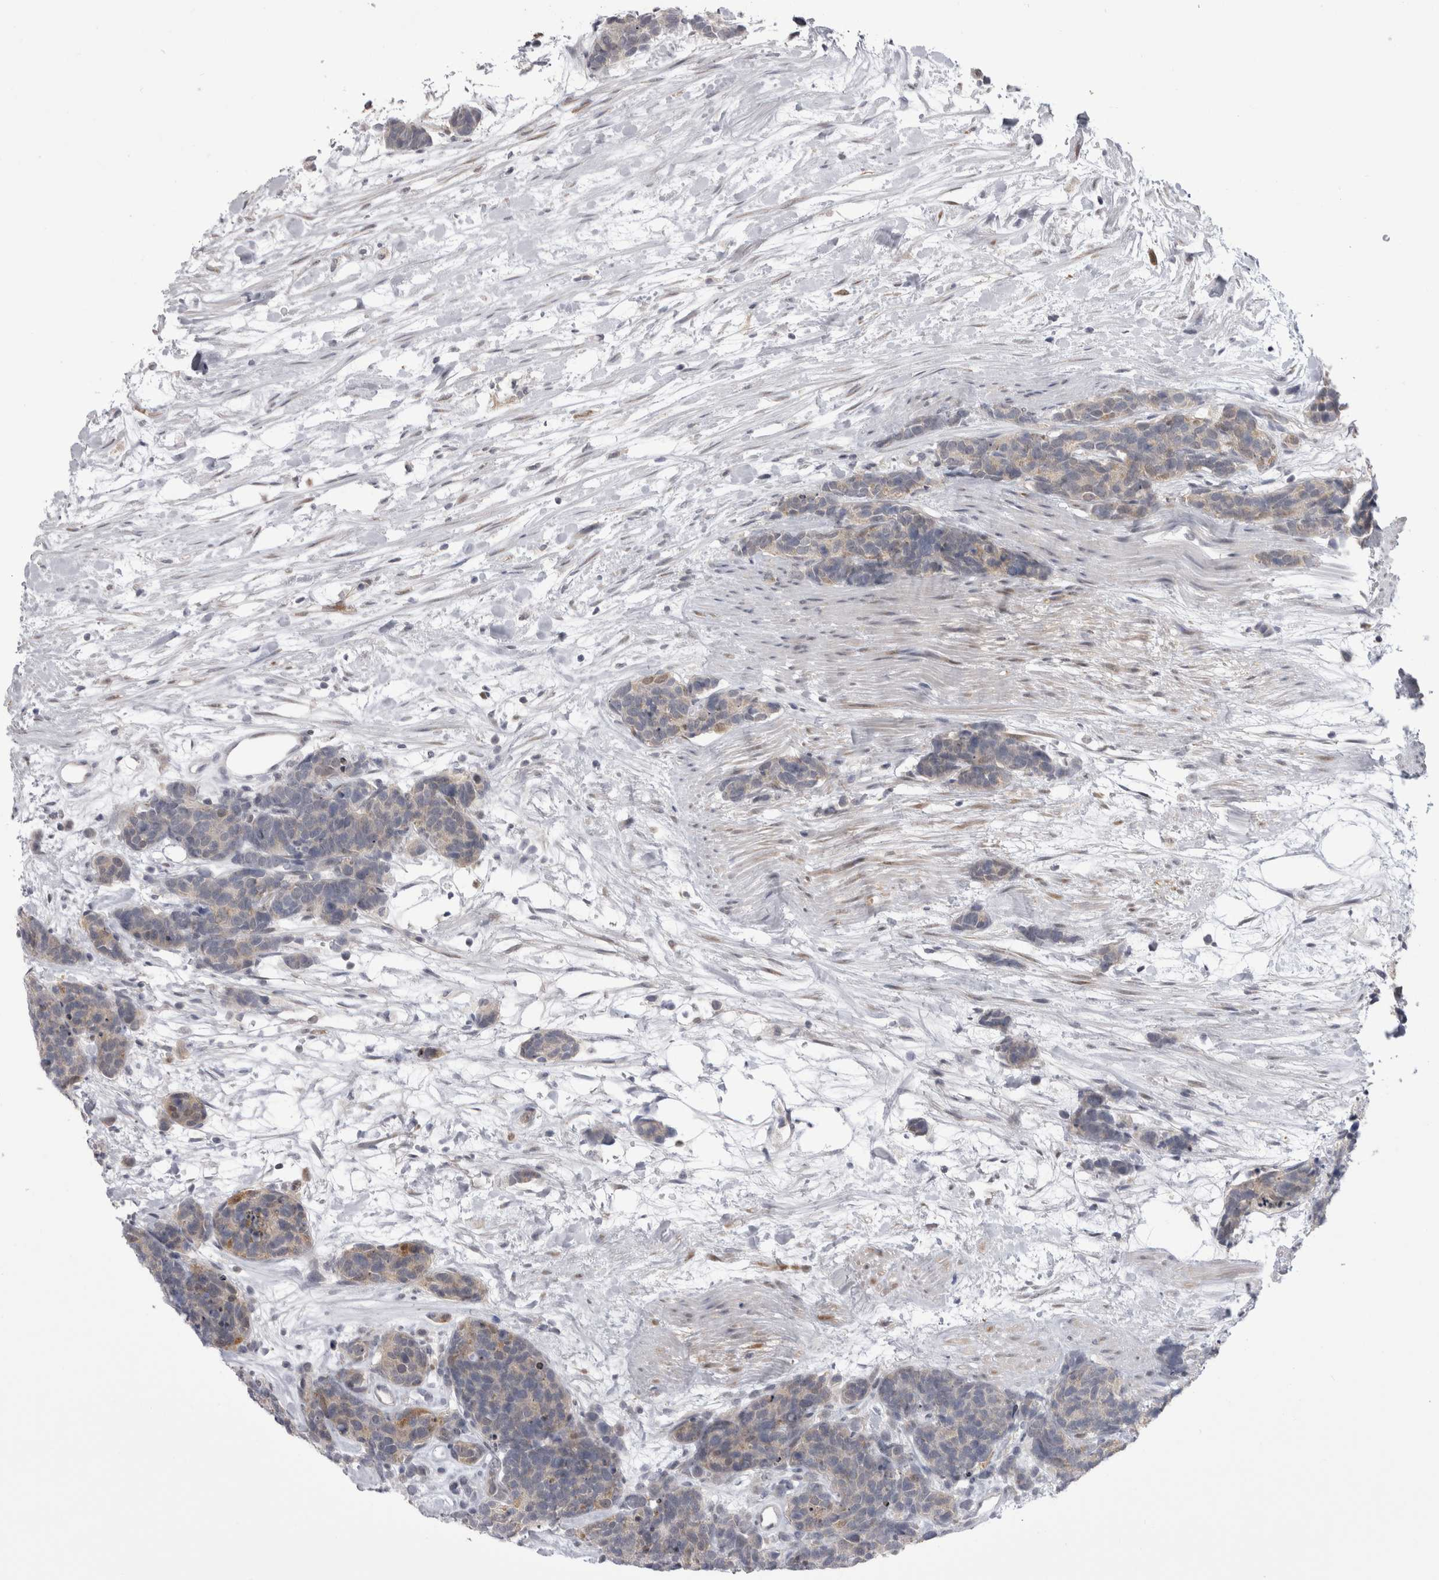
{"staining": {"intensity": "weak", "quantity": "25%-75%", "location": "cytoplasmic/membranous"}, "tissue": "carcinoid", "cell_type": "Tumor cells", "image_type": "cancer", "snomed": [{"axis": "morphology", "description": "Carcinoma, NOS"}, {"axis": "morphology", "description": "Carcinoid, malignant, NOS"}, {"axis": "topography", "description": "Urinary bladder"}], "caption": "This image displays carcinoid stained with immunohistochemistry to label a protein in brown. The cytoplasmic/membranous of tumor cells show weak positivity for the protein. Nuclei are counter-stained blue.", "gene": "CHIC2", "patient": {"sex": "male", "age": 57}}